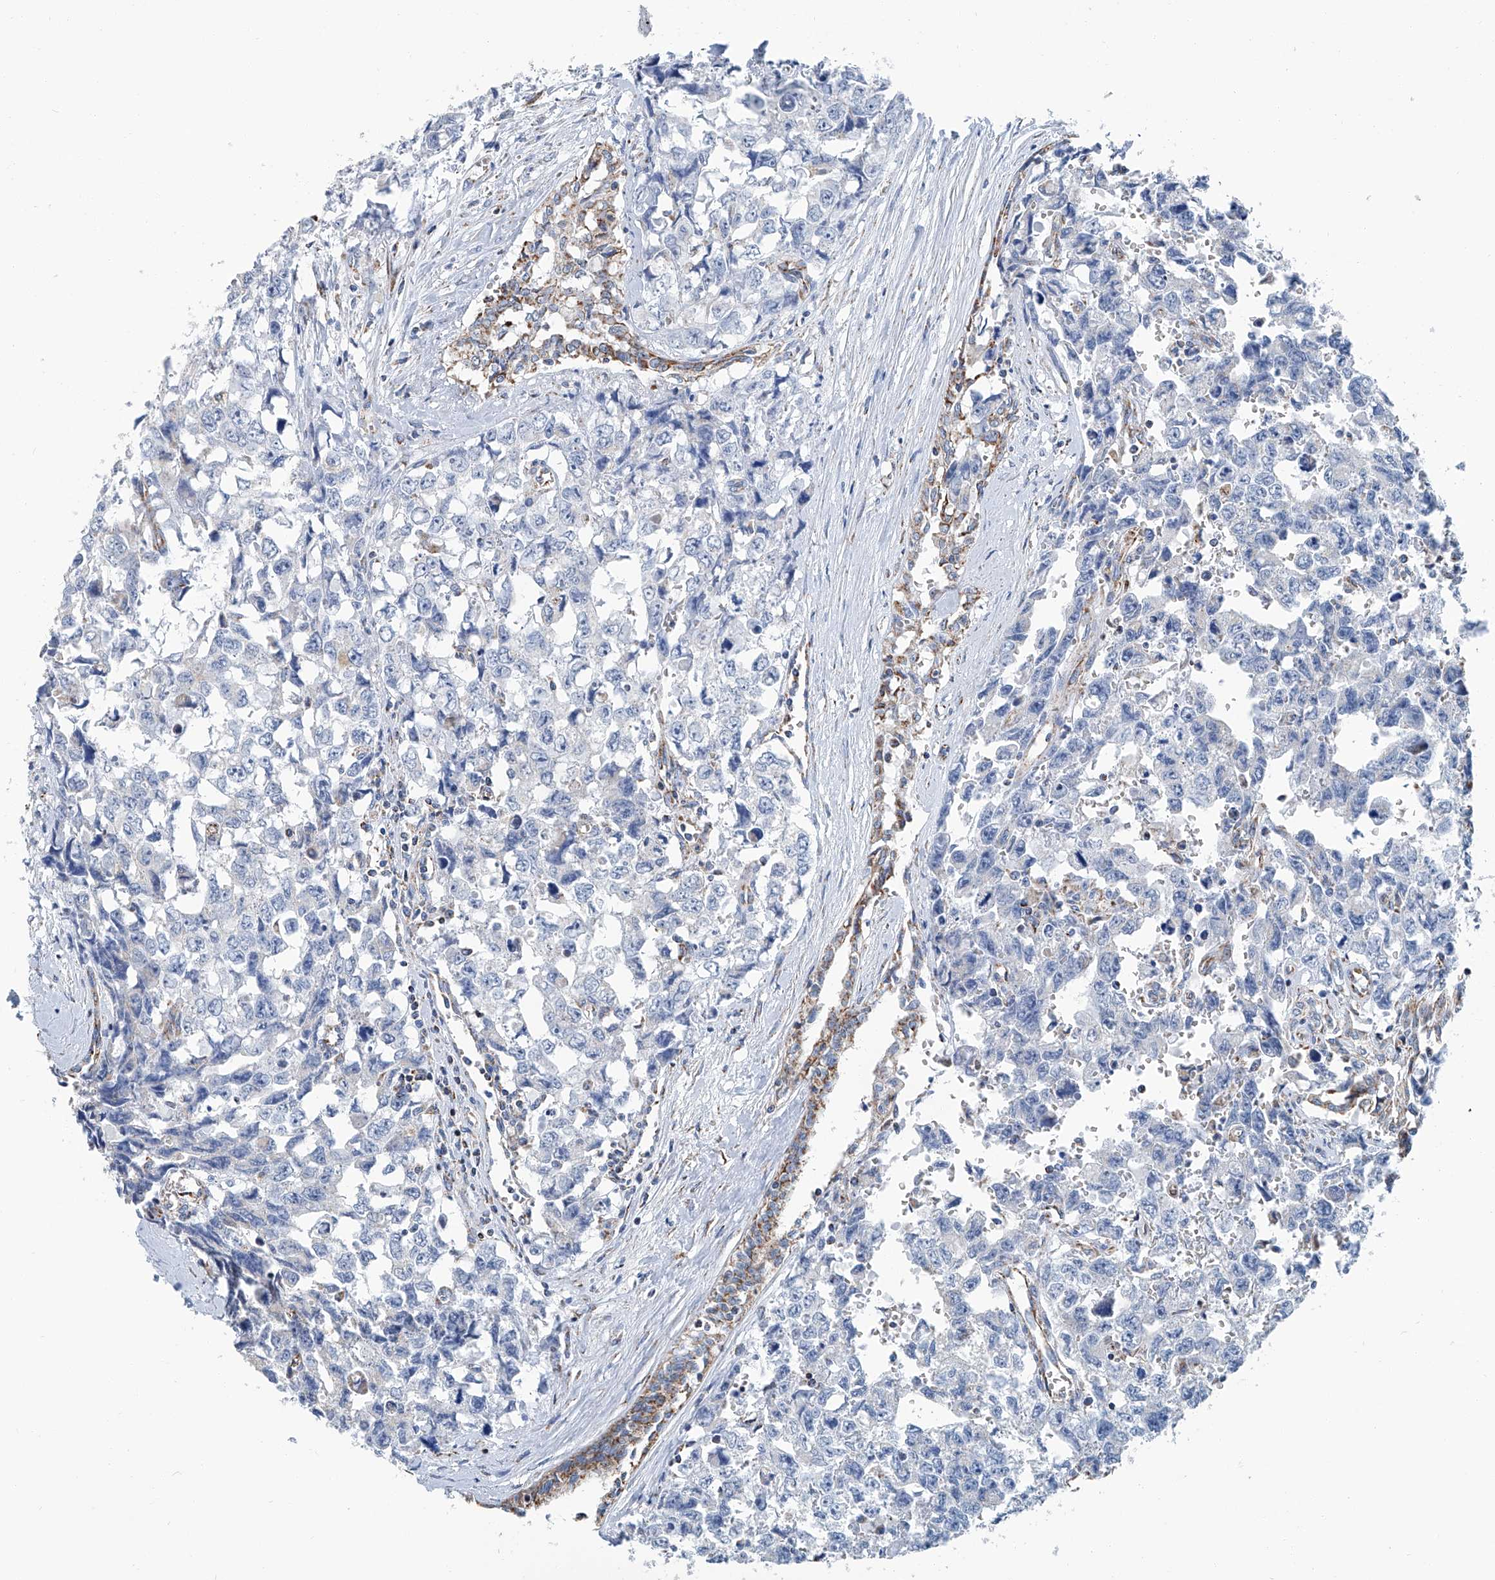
{"staining": {"intensity": "negative", "quantity": "none", "location": "none"}, "tissue": "testis cancer", "cell_type": "Tumor cells", "image_type": "cancer", "snomed": [{"axis": "morphology", "description": "Carcinoma, Embryonal, NOS"}, {"axis": "topography", "description": "Testis"}], "caption": "Immunohistochemistry of testis cancer (embryonal carcinoma) demonstrates no positivity in tumor cells. (Stains: DAB (3,3'-diaminobenzidine) immunohistochemistry with hematoxylin counter stain, Microscopy: brightfield microscopy at high magnification).", "gene": "MT-ND1", "patient": {"sex": "male", "age": 31}}